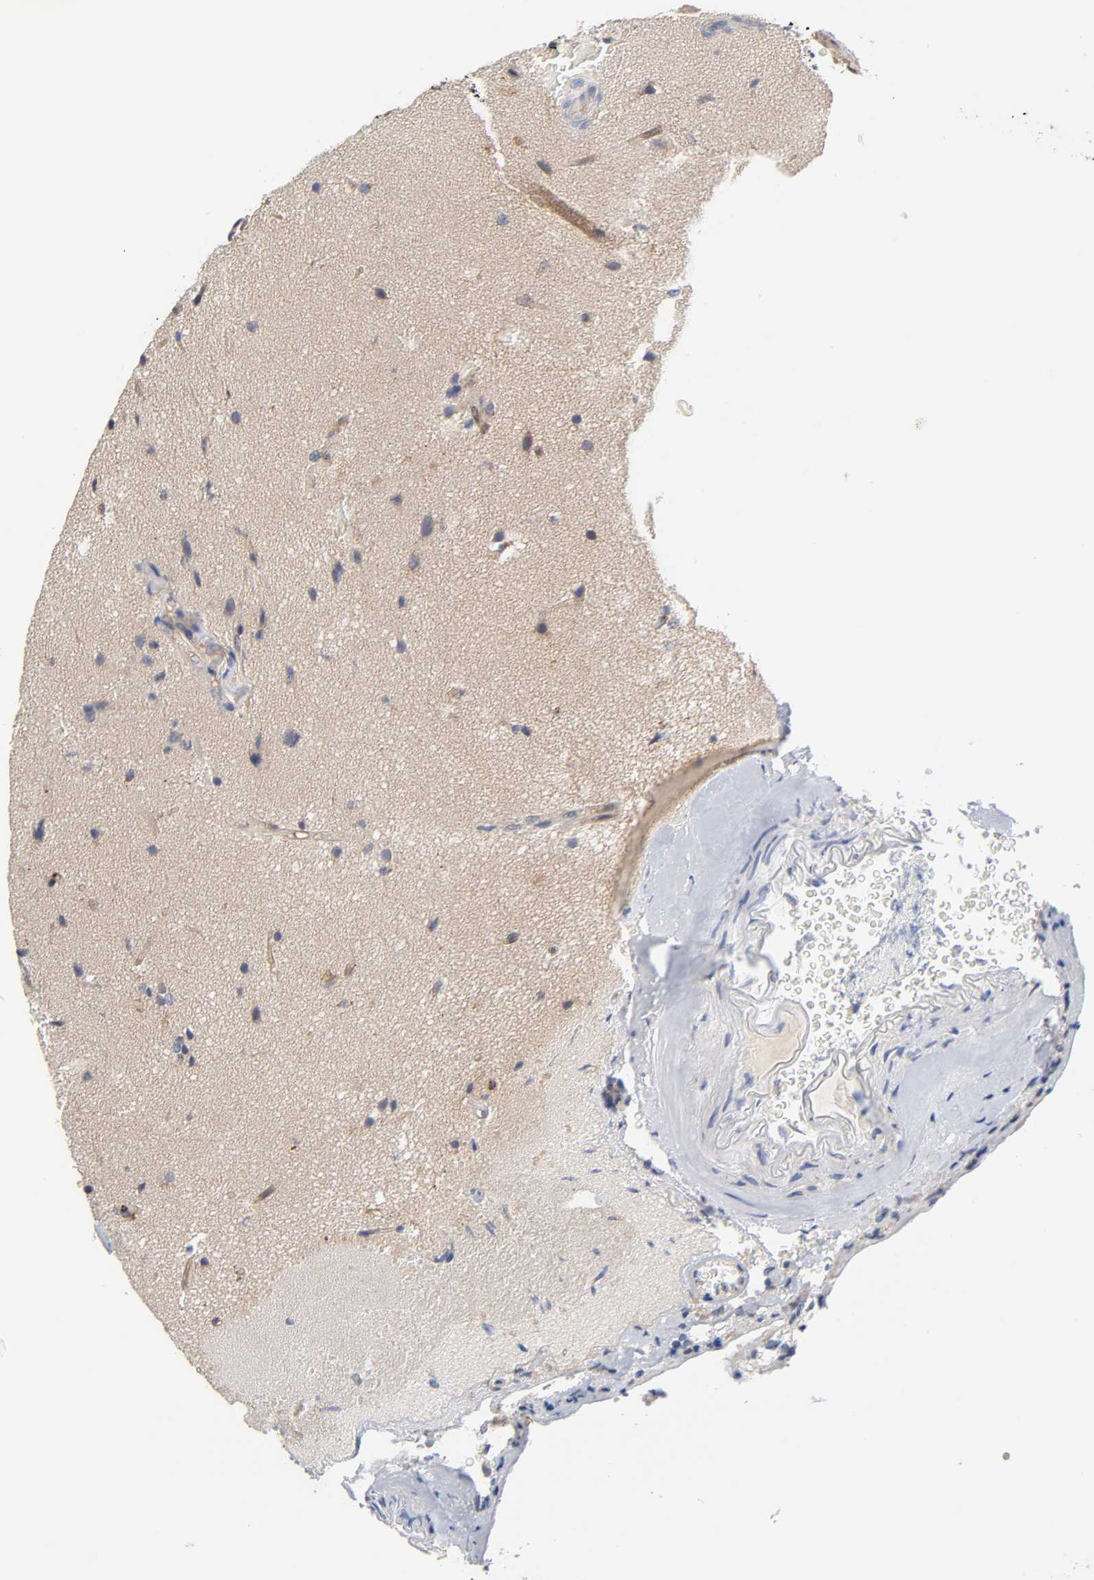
{"staining": {"intensity": "negative", "quantity": "none", "location": "none"}, "tissue": "glioma", "cell_type": "Tumor cells", "image_type": "cancer", "snomed": [{"axis": "morphology", "description": "Glioma, malignant, Low grade"}, {"axis": "topography", "description": "Cerebral cortex"}], "caption": "An immunohistochemistry micrograph of malignant glioma (low-grade) is shown. There is no staining in tumor cells of malignant glioma (low-grade).", "gene": "C17orf75", "patient": {"sex": "female", "age": 47}}